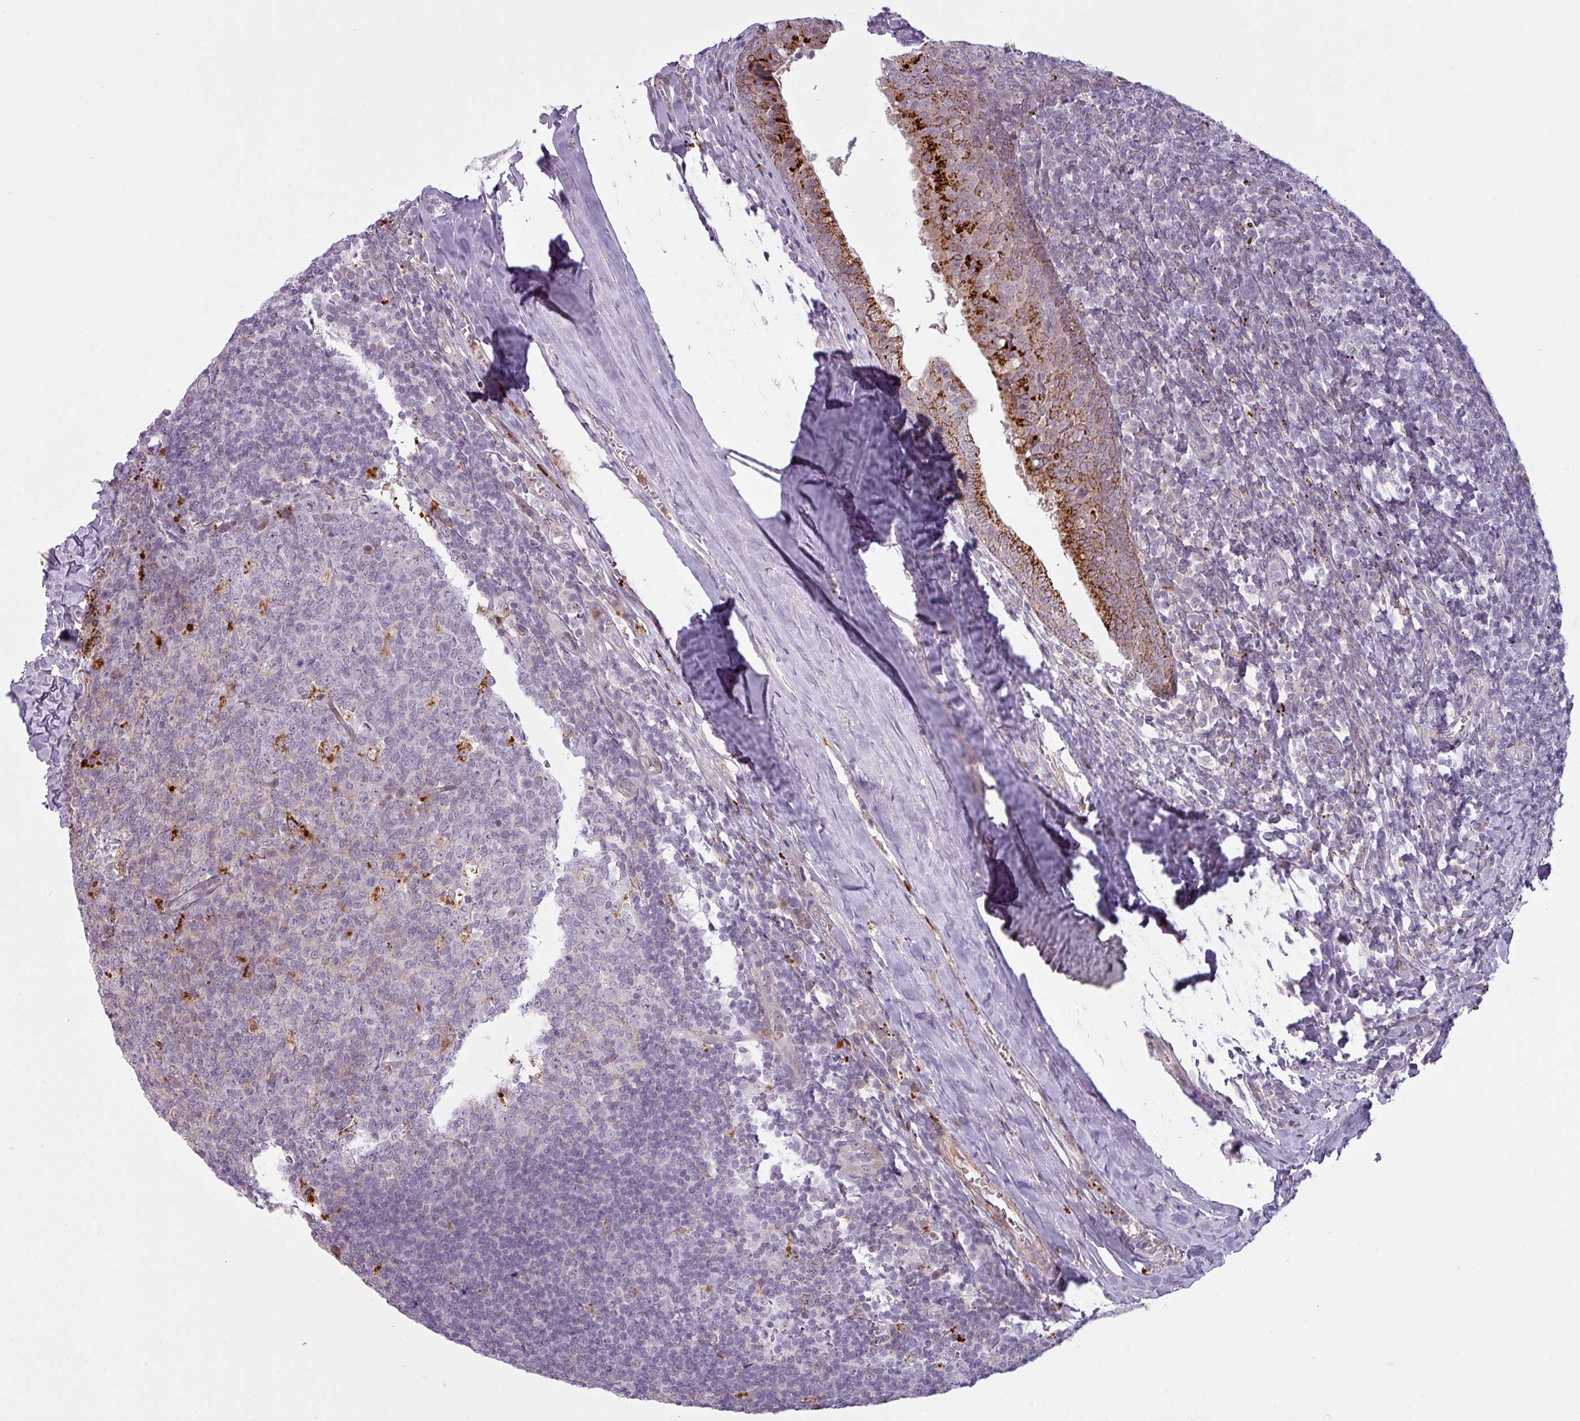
{"staining": {"intensity": "strong", "quantity": "<25%", "location": "cytoplasmic/membranous"}, "tissue": "tonsil", "cell_type": "Germinal center cells", "image_type": "normal", "snomed": [{"axis": "morphology", "description": "Normal tissue, NOS"}, {"axis": "topography", "description": "Tonsil"}], "caption": "The immunohistochemical stain labels strong cytoplasmic/membranous positivity in germinal center cells of unremarkable tonsil. (Brightfield microscopy of DAB IHC at high magnification).", "gene": "MAP7D2", "patient": {"sex": "male", "age": 27}}